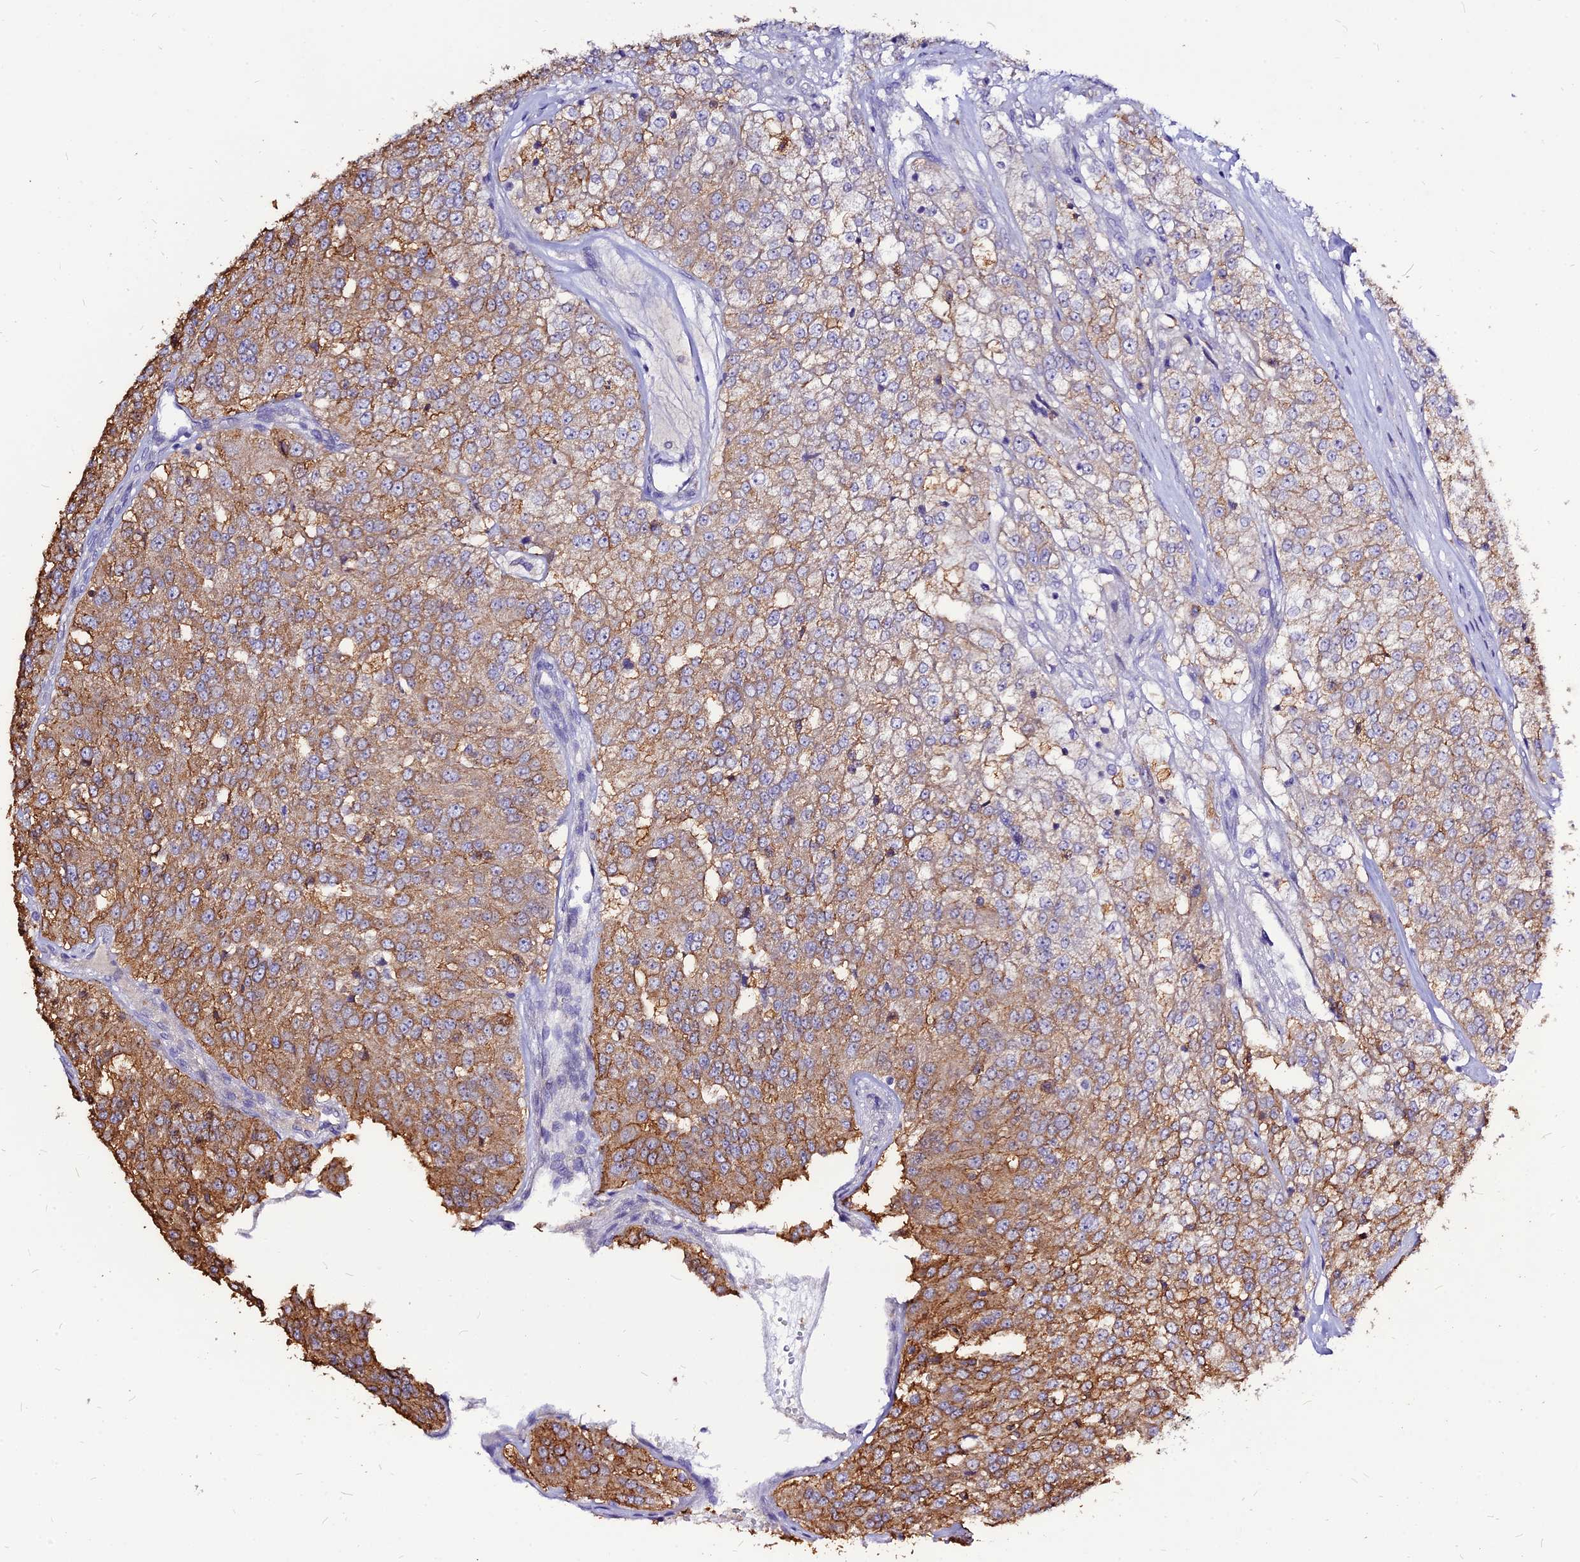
{"staining": {"intensity": "moderate", "quantity": ">75%", "location": "cytoplasmic/membranous"}, "tissue": "renal cancer", "cell_type": "Tumor cells", "image_type": "cancer", "snomed": [{"axis": "morphology", "description": "Adenocarcinoma, NOS"}, {"axis": "topography", "description": "Kidney"}], "caption": "A high-resolution histopathology image shows immunohistochemistry staining of renal cancer, which reveals moderate cytoplasmic/membranous expression in about >75% of tumor cells.", "gene": "CZIB", "patient": {"sex": "female", "age": 63}}